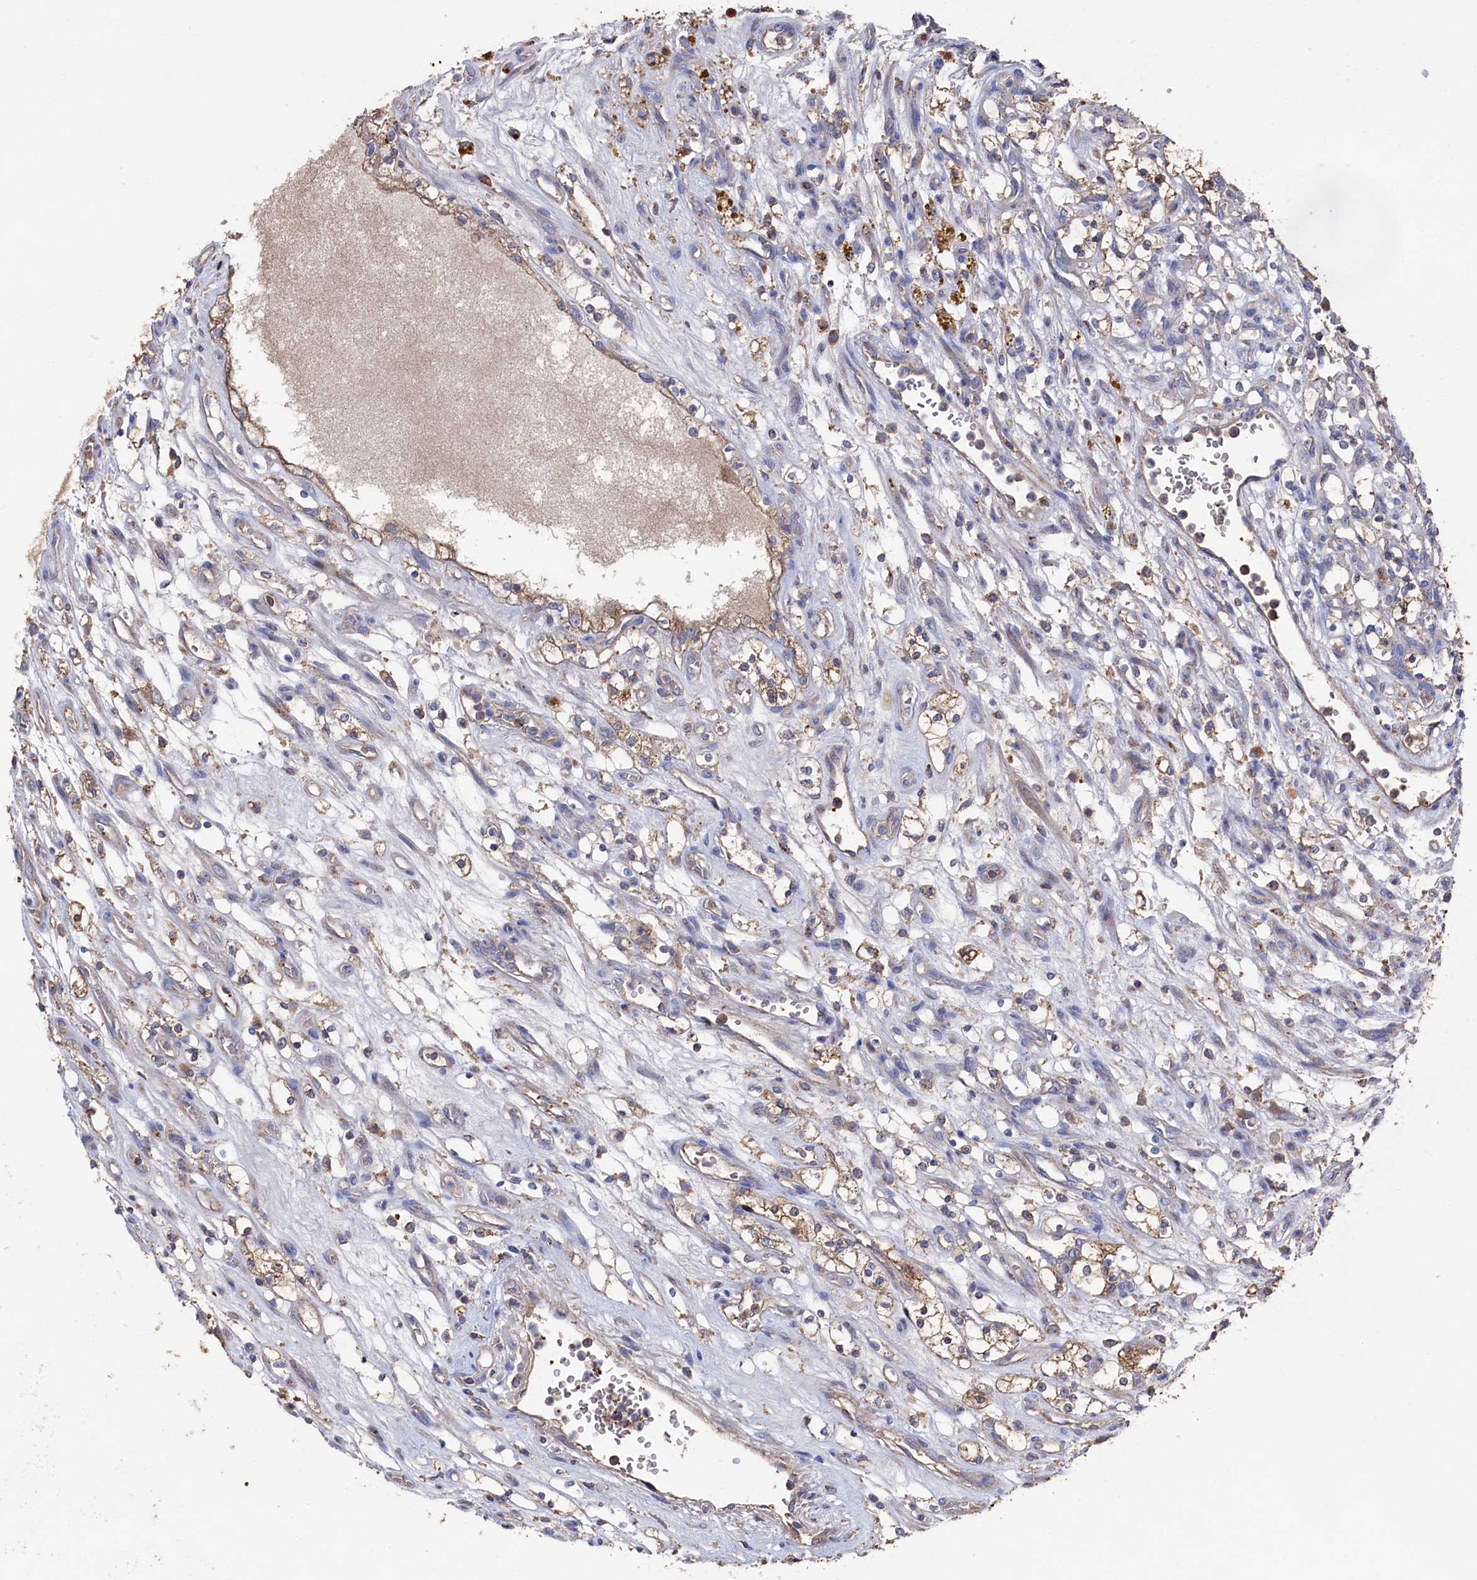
{"staining": {"intensity": "weak", "quantity": "25%-75%", "location": "cytoplasmic/membranous"}, "tissue": "renal cancer", "cell_type": "Tumor cells", "image_type": "cancer", "snomed": [{"axis": "morphology", "description": "Adenocarcinoma, NOS"}, {"axis": "topography", "description": "Kidney"}], "caption": "There is low levels of weak cytoplasmic/membranous staining in tumor cells of renal adenocarcinoma, as demonstrated by immunohistochemical staining (brown color).", "gene": "TK2", "patient": {"sex": "female", "age": 69}}